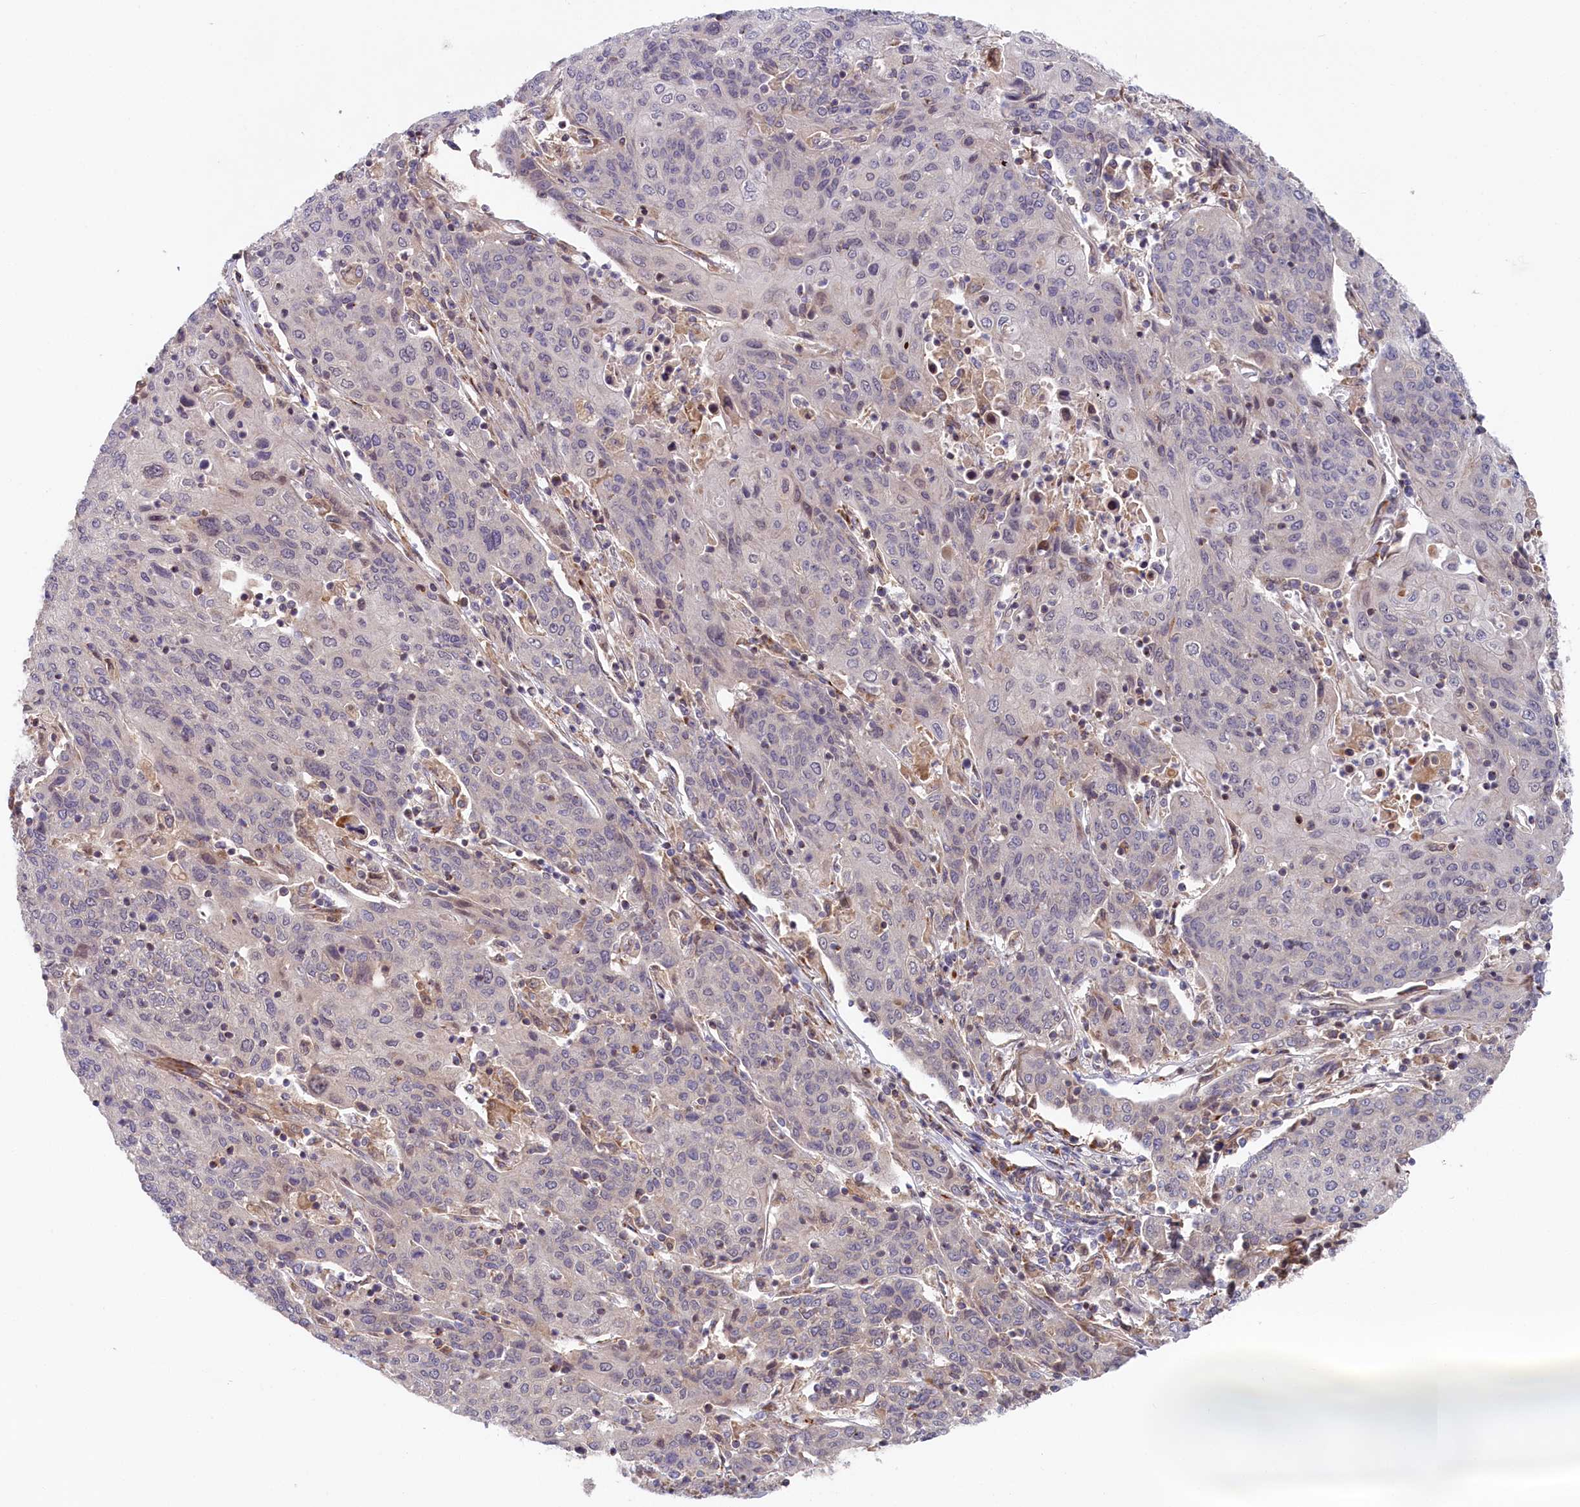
{"staining": {"intensity": "negative", "quantity": "none", "location": "none"}, "tissue": "cervical cancer", "cell_type": "Tumor cells", "image_type": "cancer", "snomed": [{"axis": "morphology", "description": "Squamous cell carcinoma, NOS"}, {"axis": "topography", "description": "Cervix"}], "caption": "This micrograph is of cervical cancer (squamous cell carcinoma) stained with immunohistochemistry to label a protein in brown with the nuclei are counter-stained blue. There is no positivity in tumor cells.", "gene": "CHST12", "patient": {"sex": "female", "age": 67}}